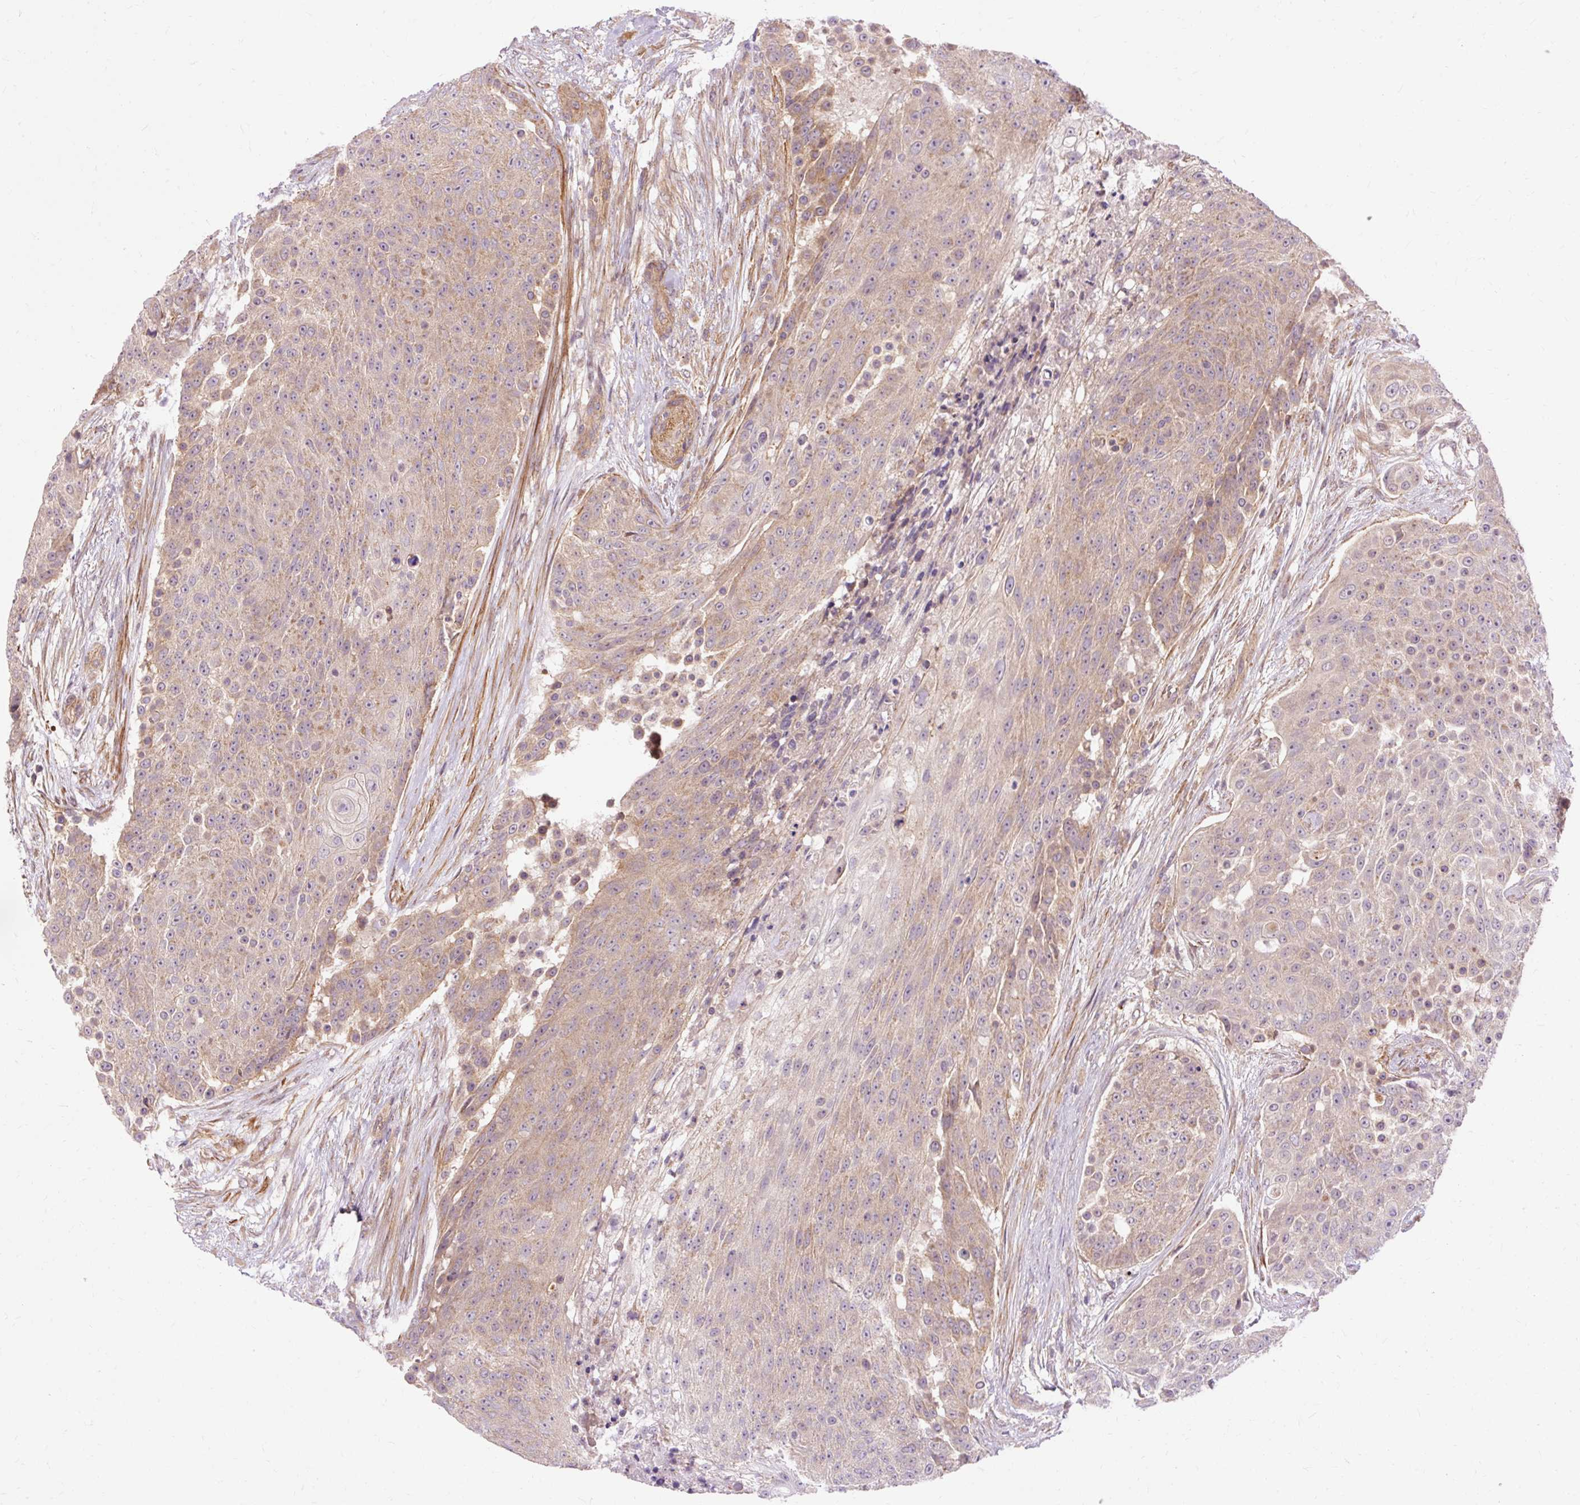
{"staining": {"intensity": "weak", "quantity": "<25%", "location": "cytoplasmic/membranous"}, "tissue": "urothelial cancer", "cell_type": "Tumor cells", "image_type": "cancer", "snomed": [{"axis": "morphology", "description": "Urothelial carcinoma, High grade"}, {"axis": "topography", "description": "Urinary bladder"}], "caption": "Human urothelial carcinoma (high-grade) stained for a protein using immunohistochemistry displays no staining in tumor cells.", "gene": "RIPOR3", "patient": {"sex": "female", "age": 63}}